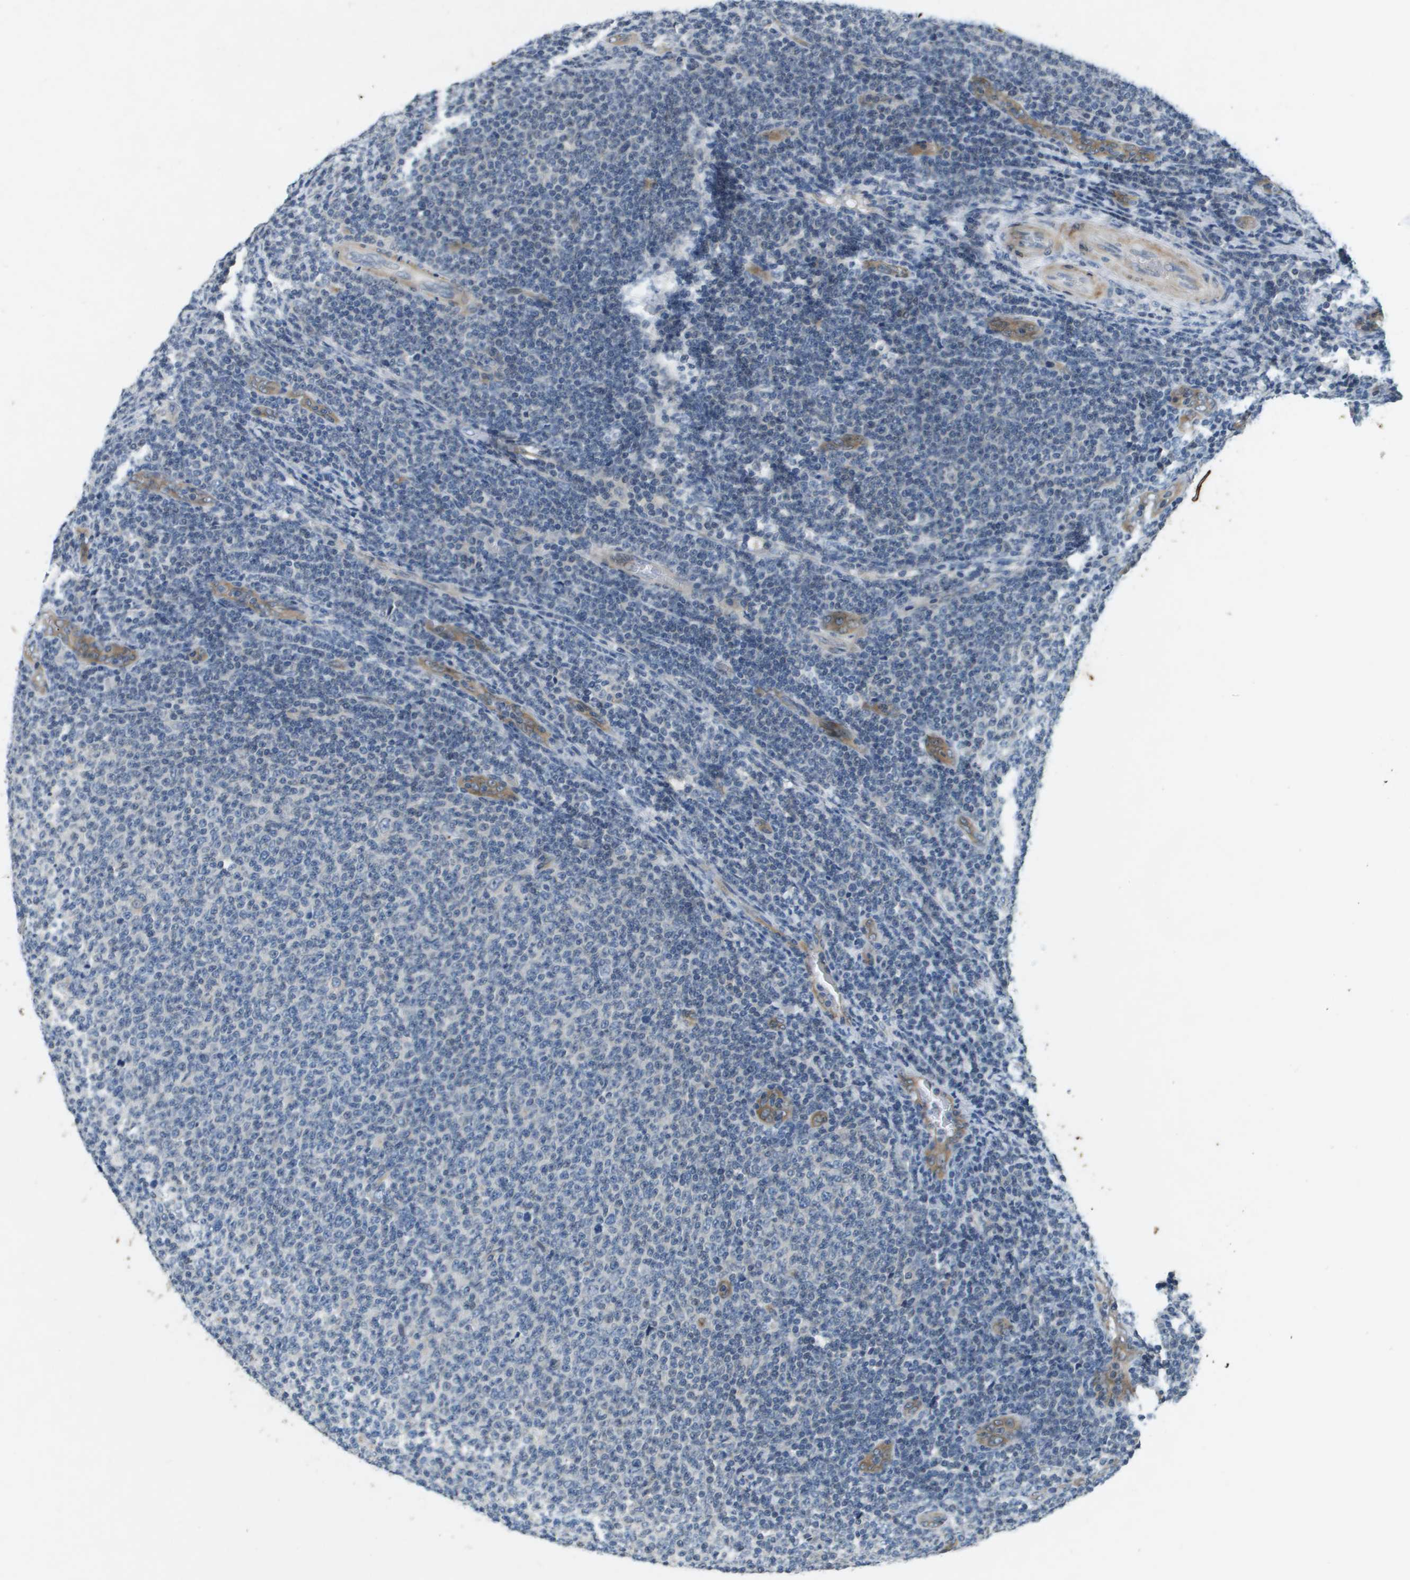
{"staining": {"intensity": "negative", "quantity": "none", "location": "none"}, "tissue": "lymphoma", "cell_type": "Tumor cells", "image_type": "cancer", "snomed": [{"axis": "morphology", "description": "Malignant lymphoma, non-Hodgkin's type, Low grade"}, {"axis": "topography", "description": "Lymph node"}], "caption": "Immunohistochemical staining of human low-grade malignant lymphoma, non-Hodgkin's type reveals no significant positivity in tumor cells. (Brightfield microscopy of DAB immunohistochemistry at high magnification).", "gene": "PGAP3", "patient": {"sex": "male", "age": 66}}